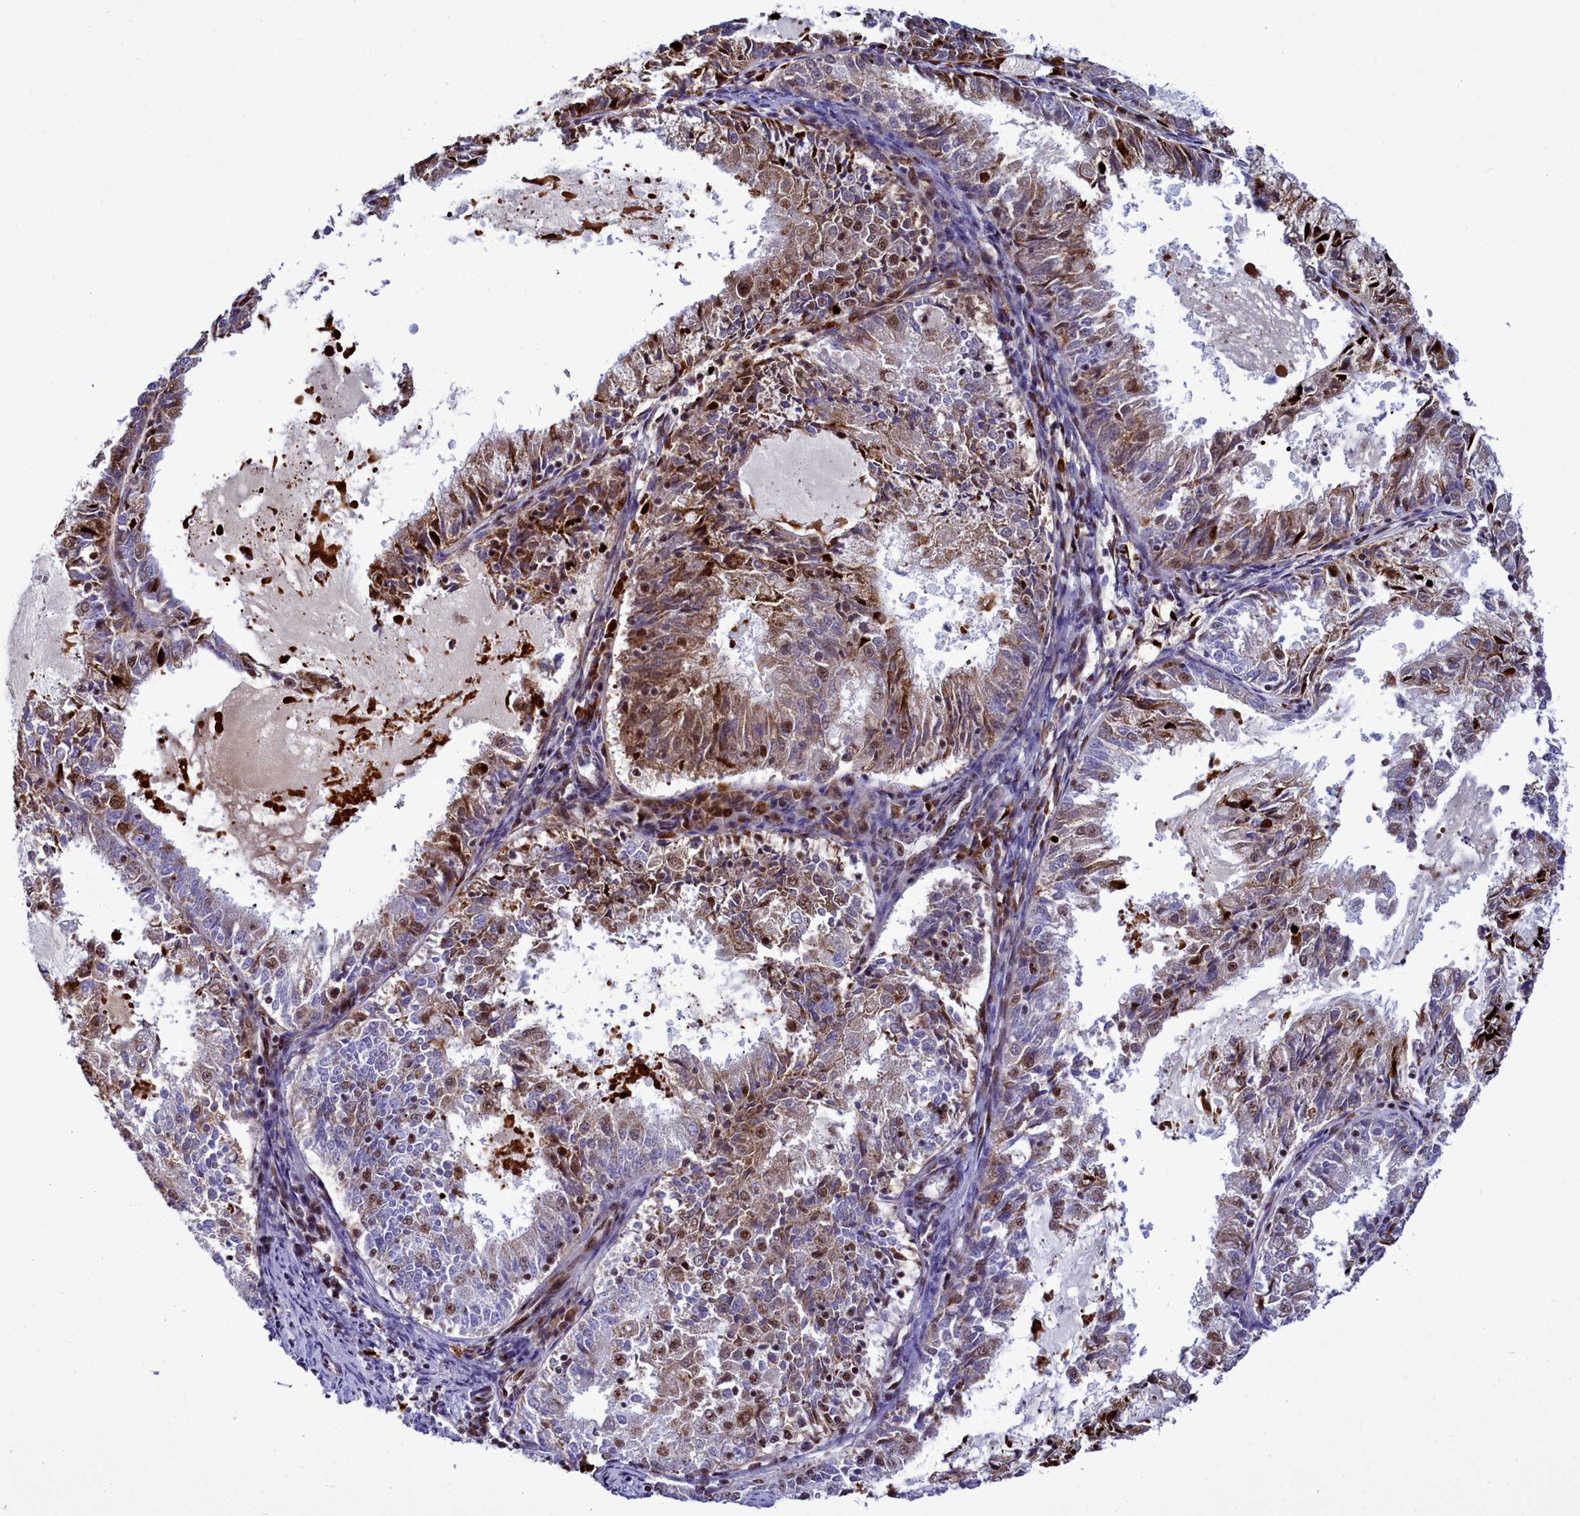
{"staining": {"intensity": "moderate", "quantity": "25%-75%", "location": "cytoplasmic/membranous,nuclear"}, "tissue": "endometrial cancer", "cell_type": "Tumor cells", "image_type": "cancer", "snomed": [{"axis": "morphology", "description": "Adenocarcinoma, NOS"}, {"axis": "topography", "description": "Endometrium"}], "caption": "Moderate cytoplasmic/membranous and nuclear protein positivity is present in about 25%-75% of tumor cells in endometrial cancer (adenocarcinoma).", "gene": "POM121L2", "patient": {"sex": "female", "age": 57}}